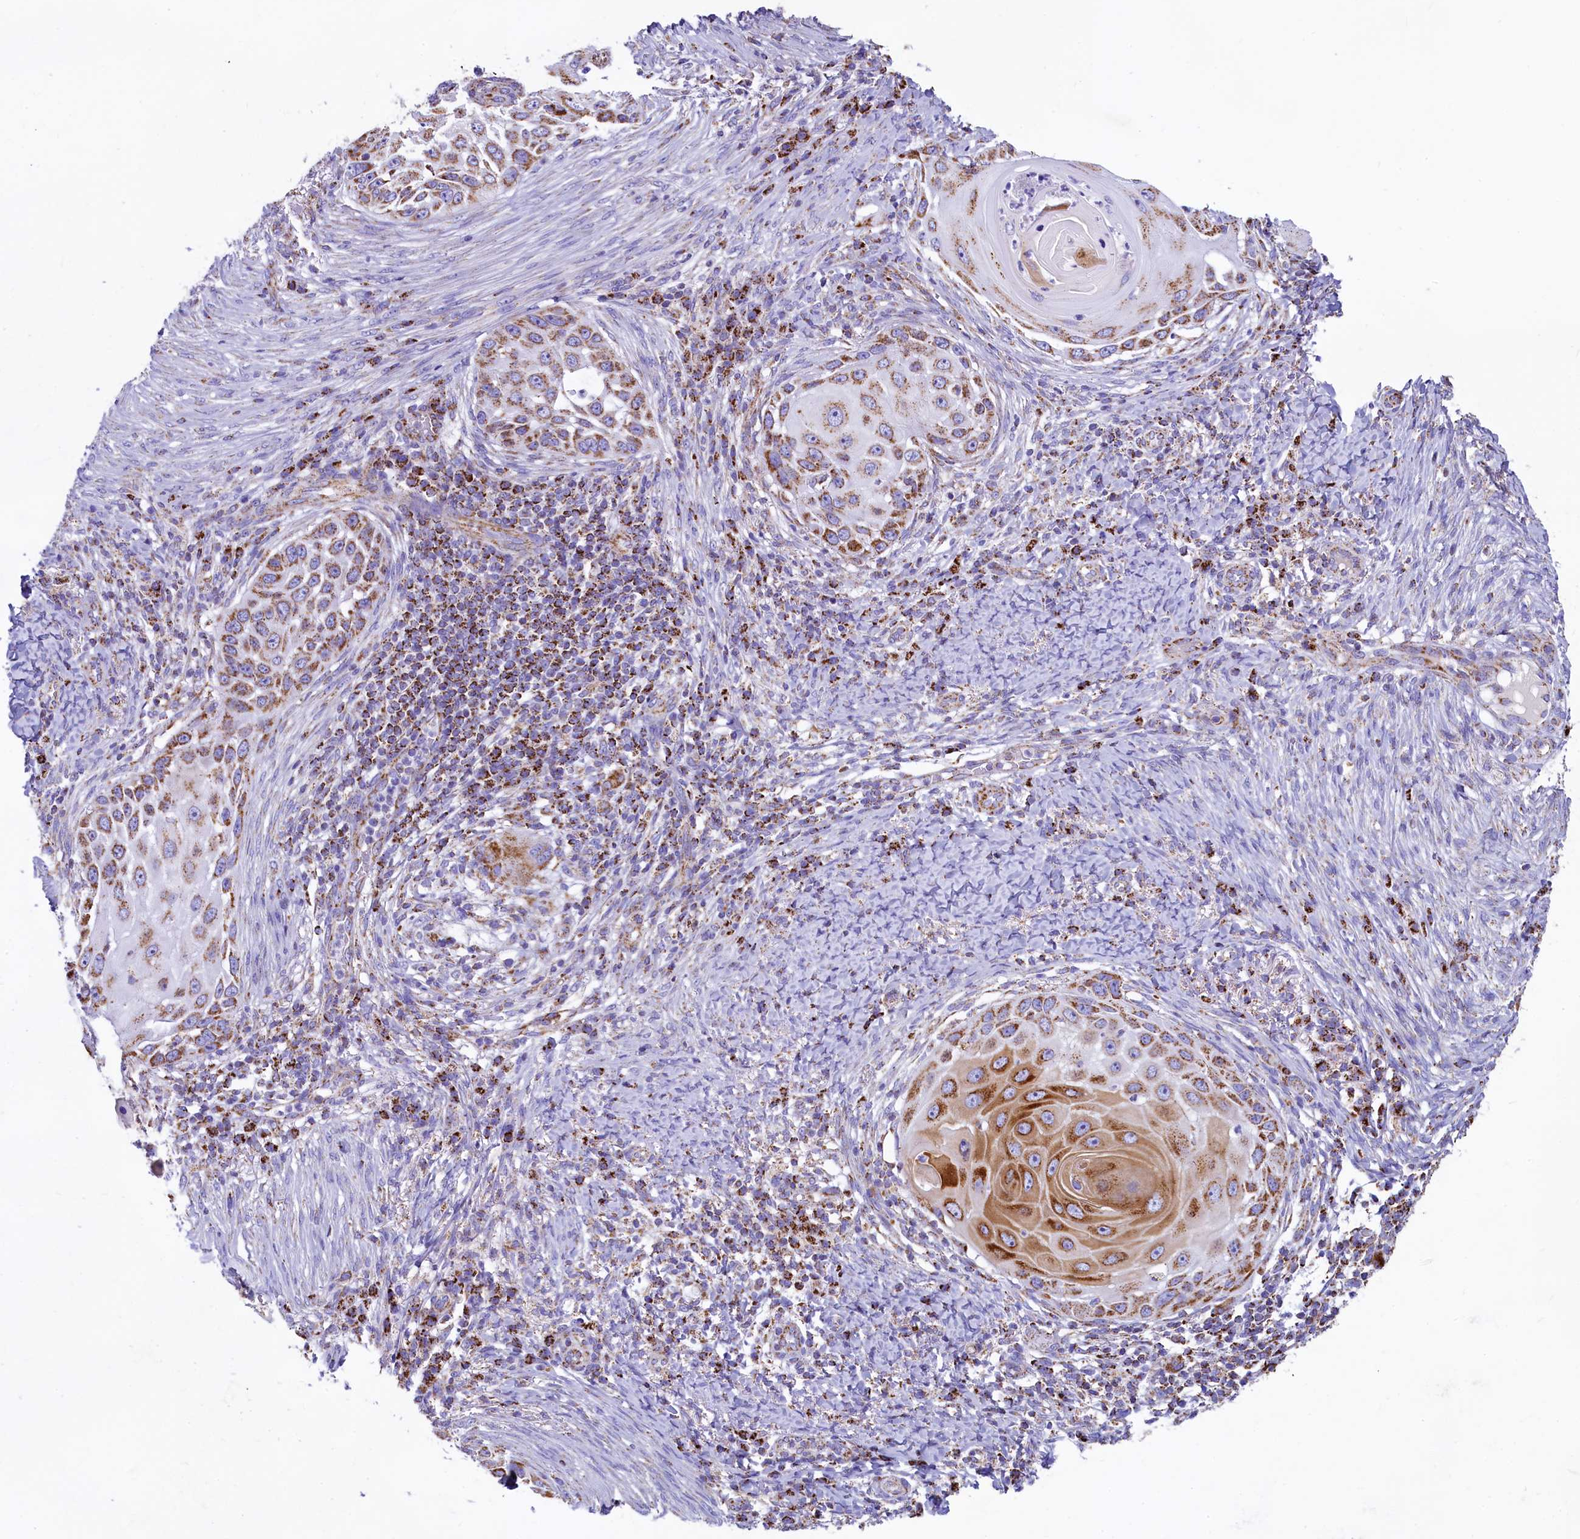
{"staining": {"intensity": "moderate", "quantity": ">75%", "location": "cytoplasmic/membranous"}, "tissue": "skin cancer", "cell_type": "Tumor cells", "image_type": "cancer", "snomed": [{"axis": "morphology", "description": "Squamous cell carcinoma, NOS"}, {"axis": "topography", "description": "Skin"}], "caption": "IHC (DAB (3,3'-diaminobenzidine)) staining of human skin cancer (squamous cell carcinoma) displays moderate cytoplasmic/membranous protein expression in approximately >75% of tumor cells.", "gene": "IDH3A", "patient": {"sex": "female", "age": 44}}